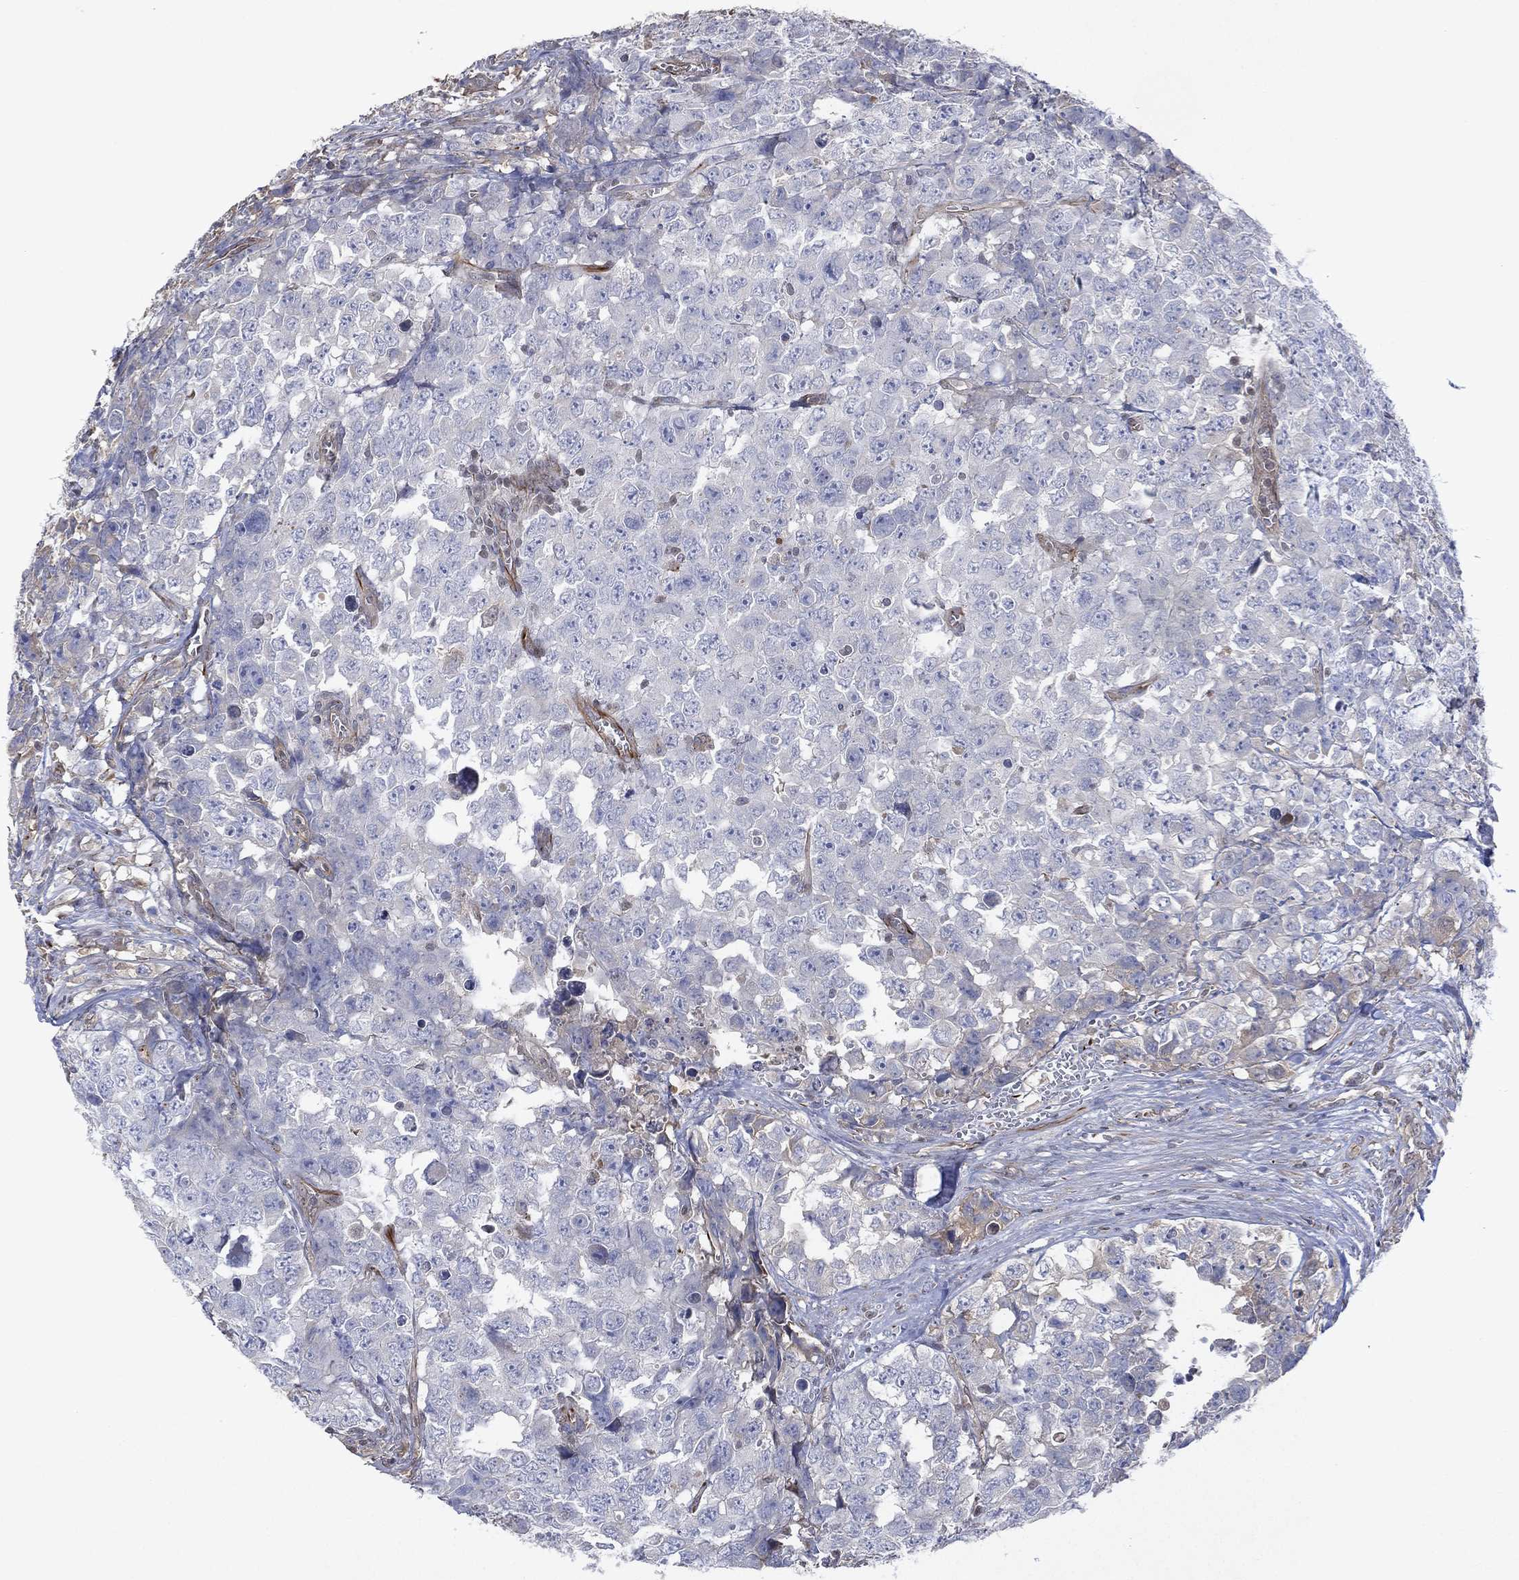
{"staining": {"intensity": "negative", "quantity": "none", "location": "none"}, "tissue": "testis cancer", "cell_type": "Tumor cells", "image_type": "cancer", "snomed": [{"axis": "morphology", "description": "Carcinoma, Embryonal, NOS"}, {"axis": "topography", "description": "Testis"}], "caption": "There is no significant positivity in tumor cells of testis cancer (embryonal carcinoma).", "gene": "FLI1", "patient": {"sex": "male", "age": 23}}